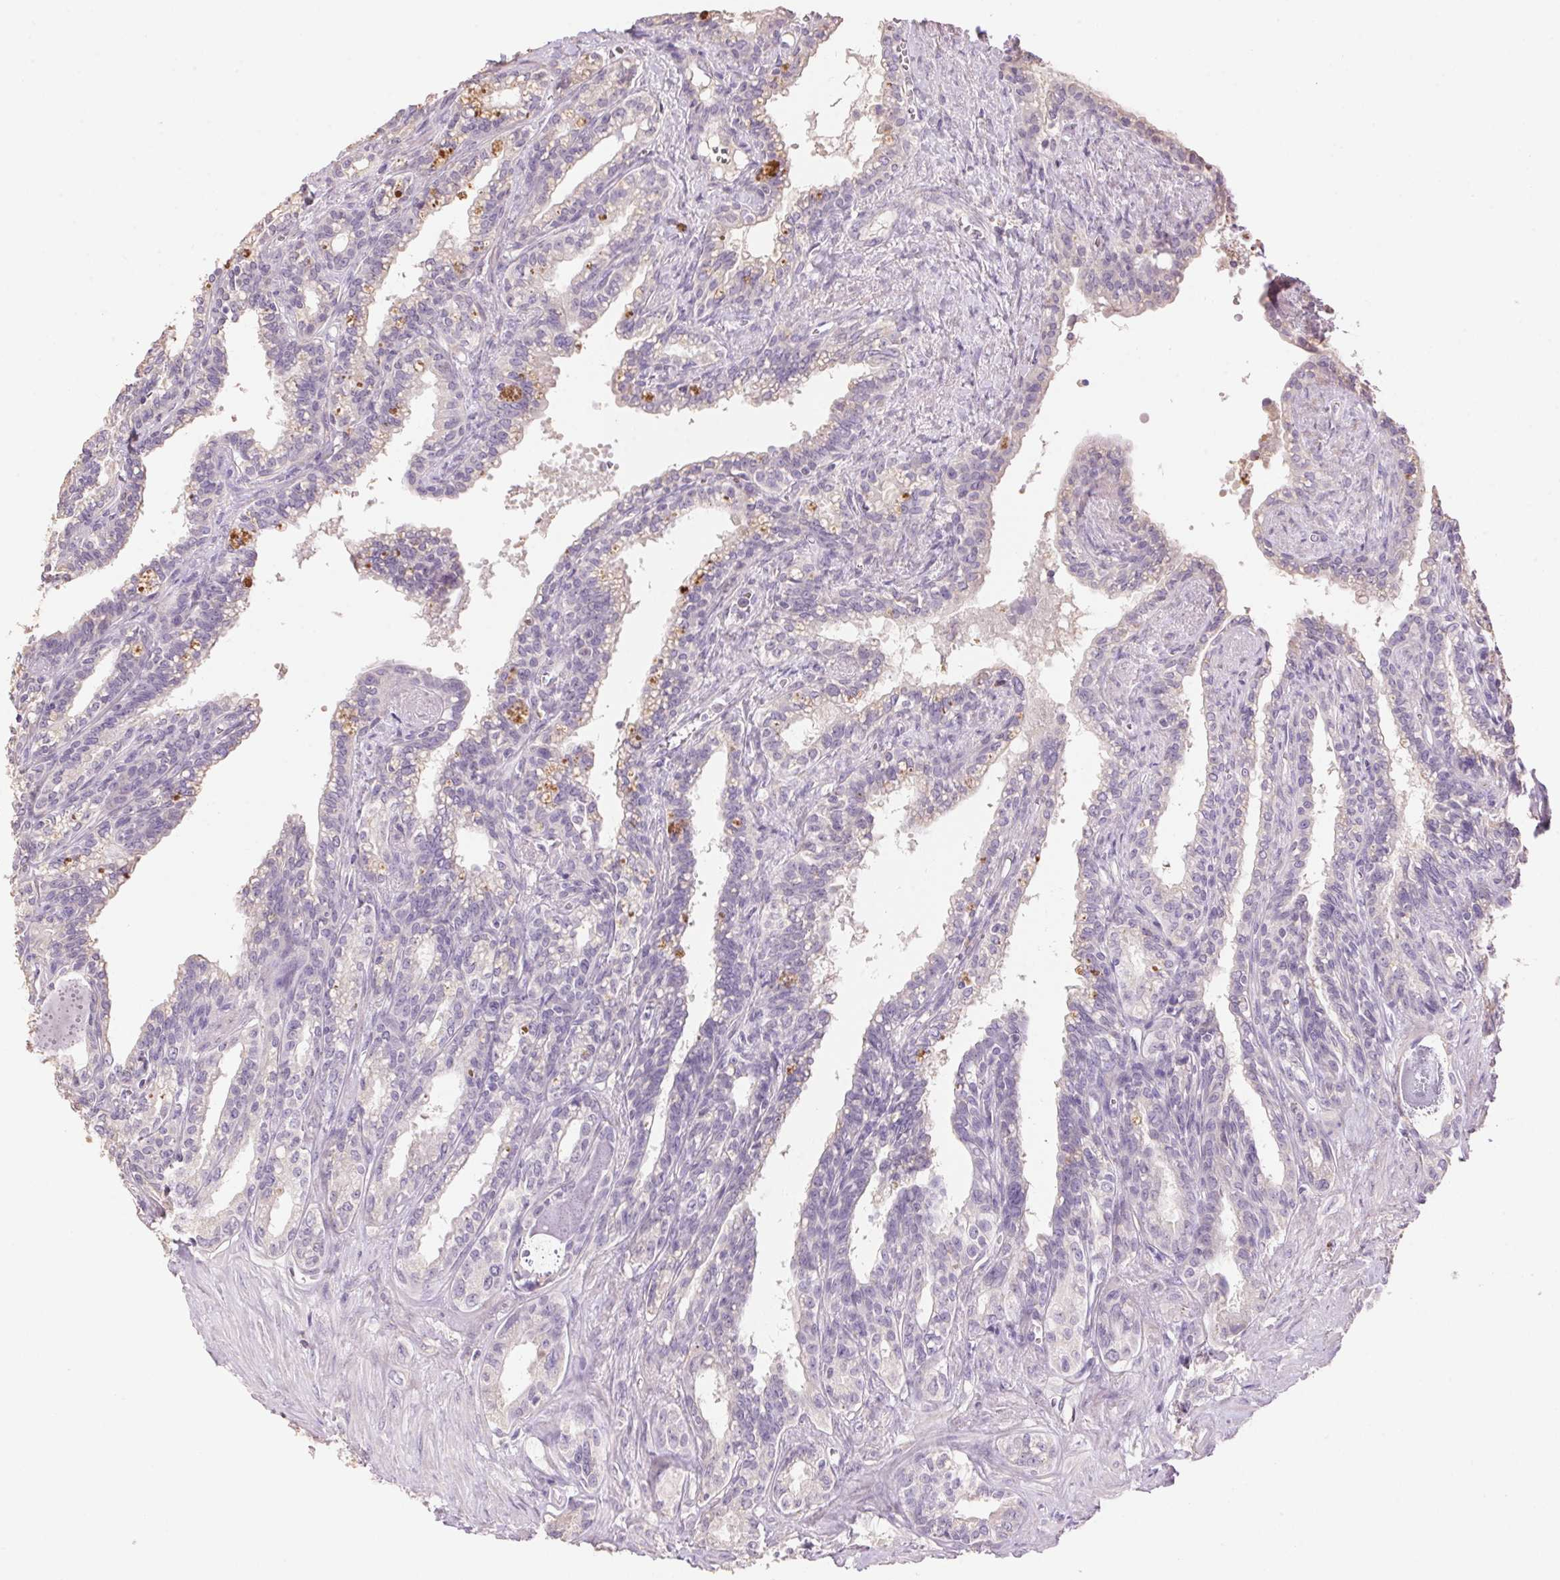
{"staining": {"intensity": "negative", "quantity": "none", "location": "none"}, "tissue": "seminal vesicle", "cell_type": "Glandular cells", "image_type": "normal", "snomed": [{"axis": "morphology", "description": "Normal tissue, NOS"}, {"axis": "morphology", "description": "Urothelial carcinoma, NOS"}, {"axis": "topography", "description": "Urinary bladder"}, {"axis": "topography", "description": "Seminal veicle"}], "caption": "Immunohistochemical staining of unremarkable human seminal vesicle demonstrates no significant positivity in glandular cells. (Immunohistochemistry, brightfield microscopy, high magnification).", "gene": "LYZL6", "patient": {"sex": "male", "age": 76}}